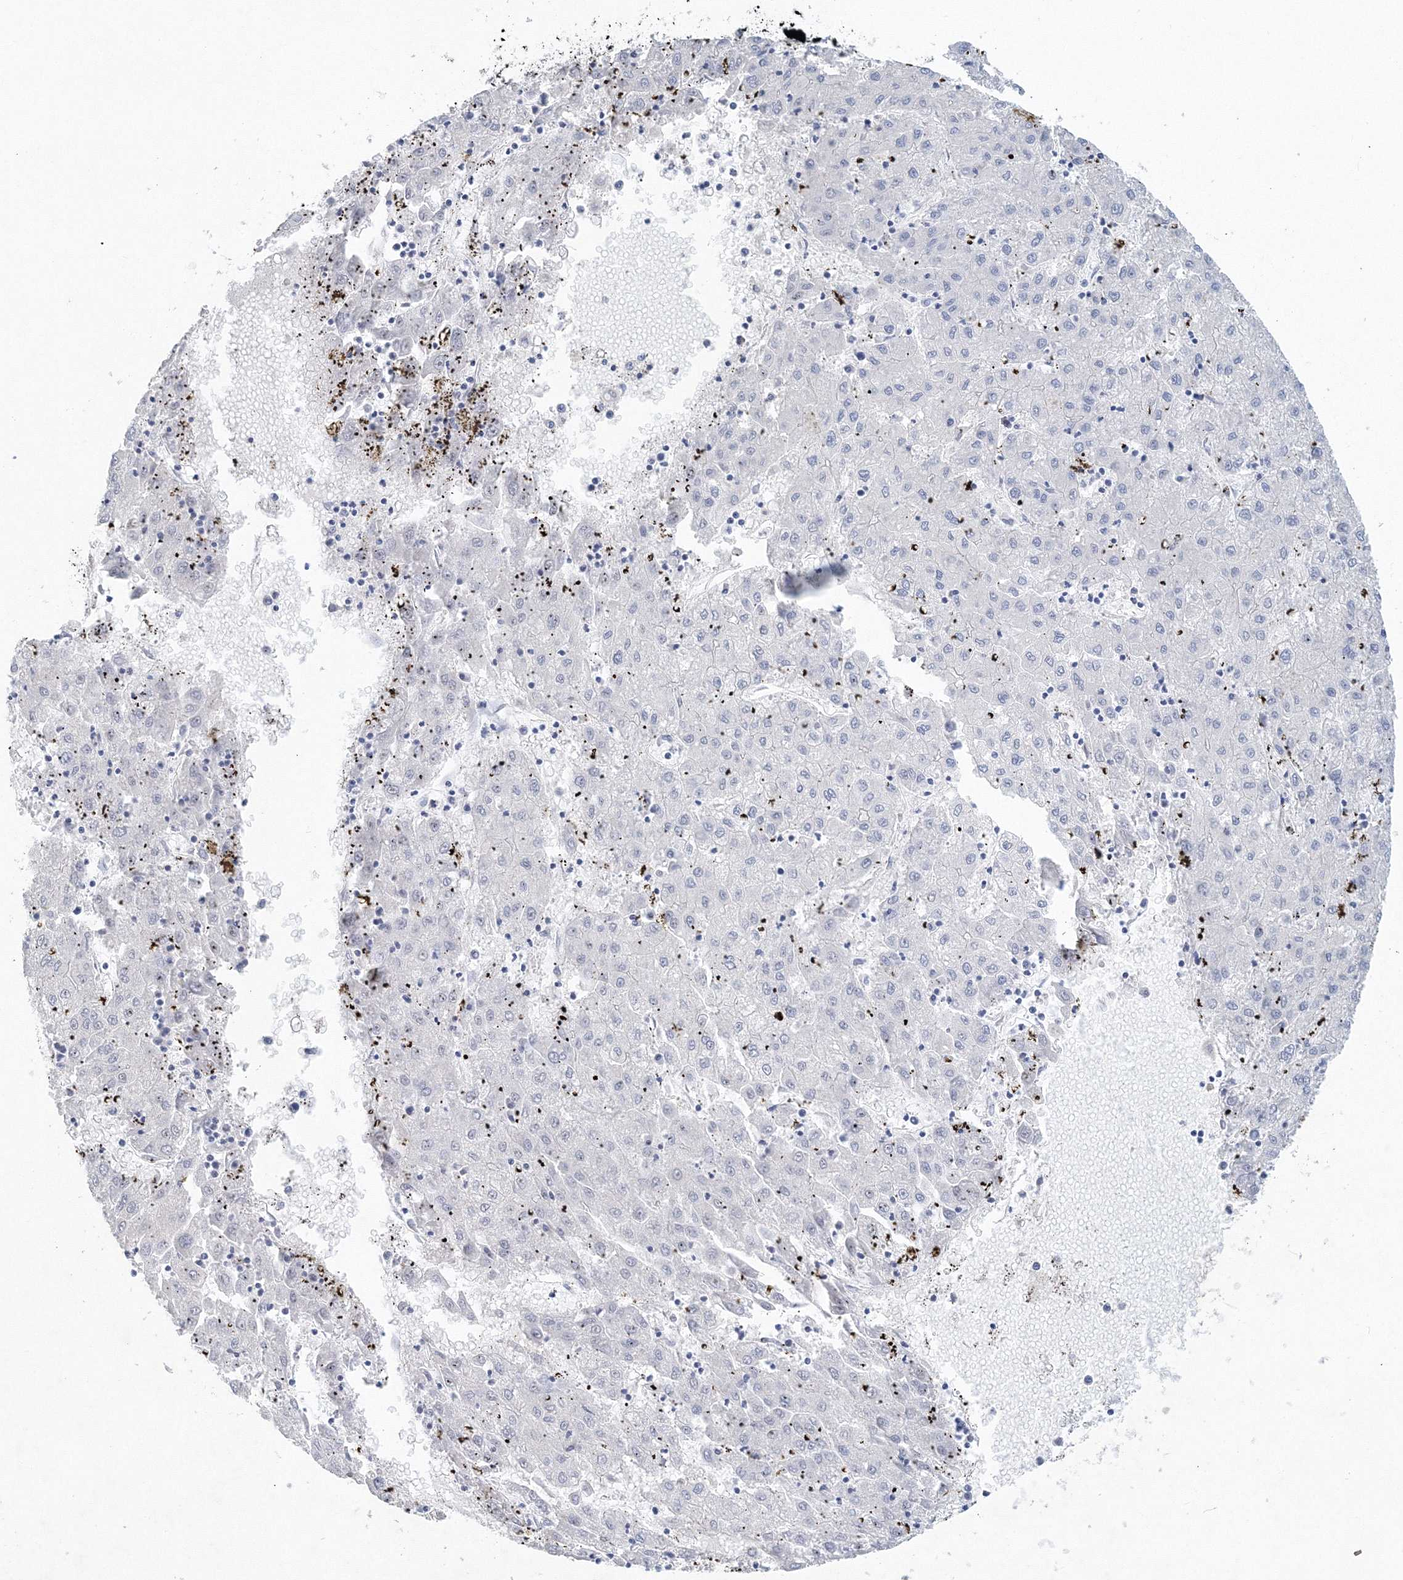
{"staining": {"intensity": "negative", "quantity": "none", "location": "none"}, "tissue": "liver cancer", "cell_type": "Tumor cells", "image_type": "cancer", "snomed": [{"axis": "morphology", "description": "Carcinoma, Hepatocellular, NOS"}, {"axis": "topography", "description": "Liver"}], "caption": "High magnification brightfield microscopy of hepatocellular carcinoma (liver) stained with DAB (brown) and counterstained with hematoxylin (blue): tumor cells show no significant expression.", "gene": "OSBPL6", "patient": {"sex": "male", "age": 72}}